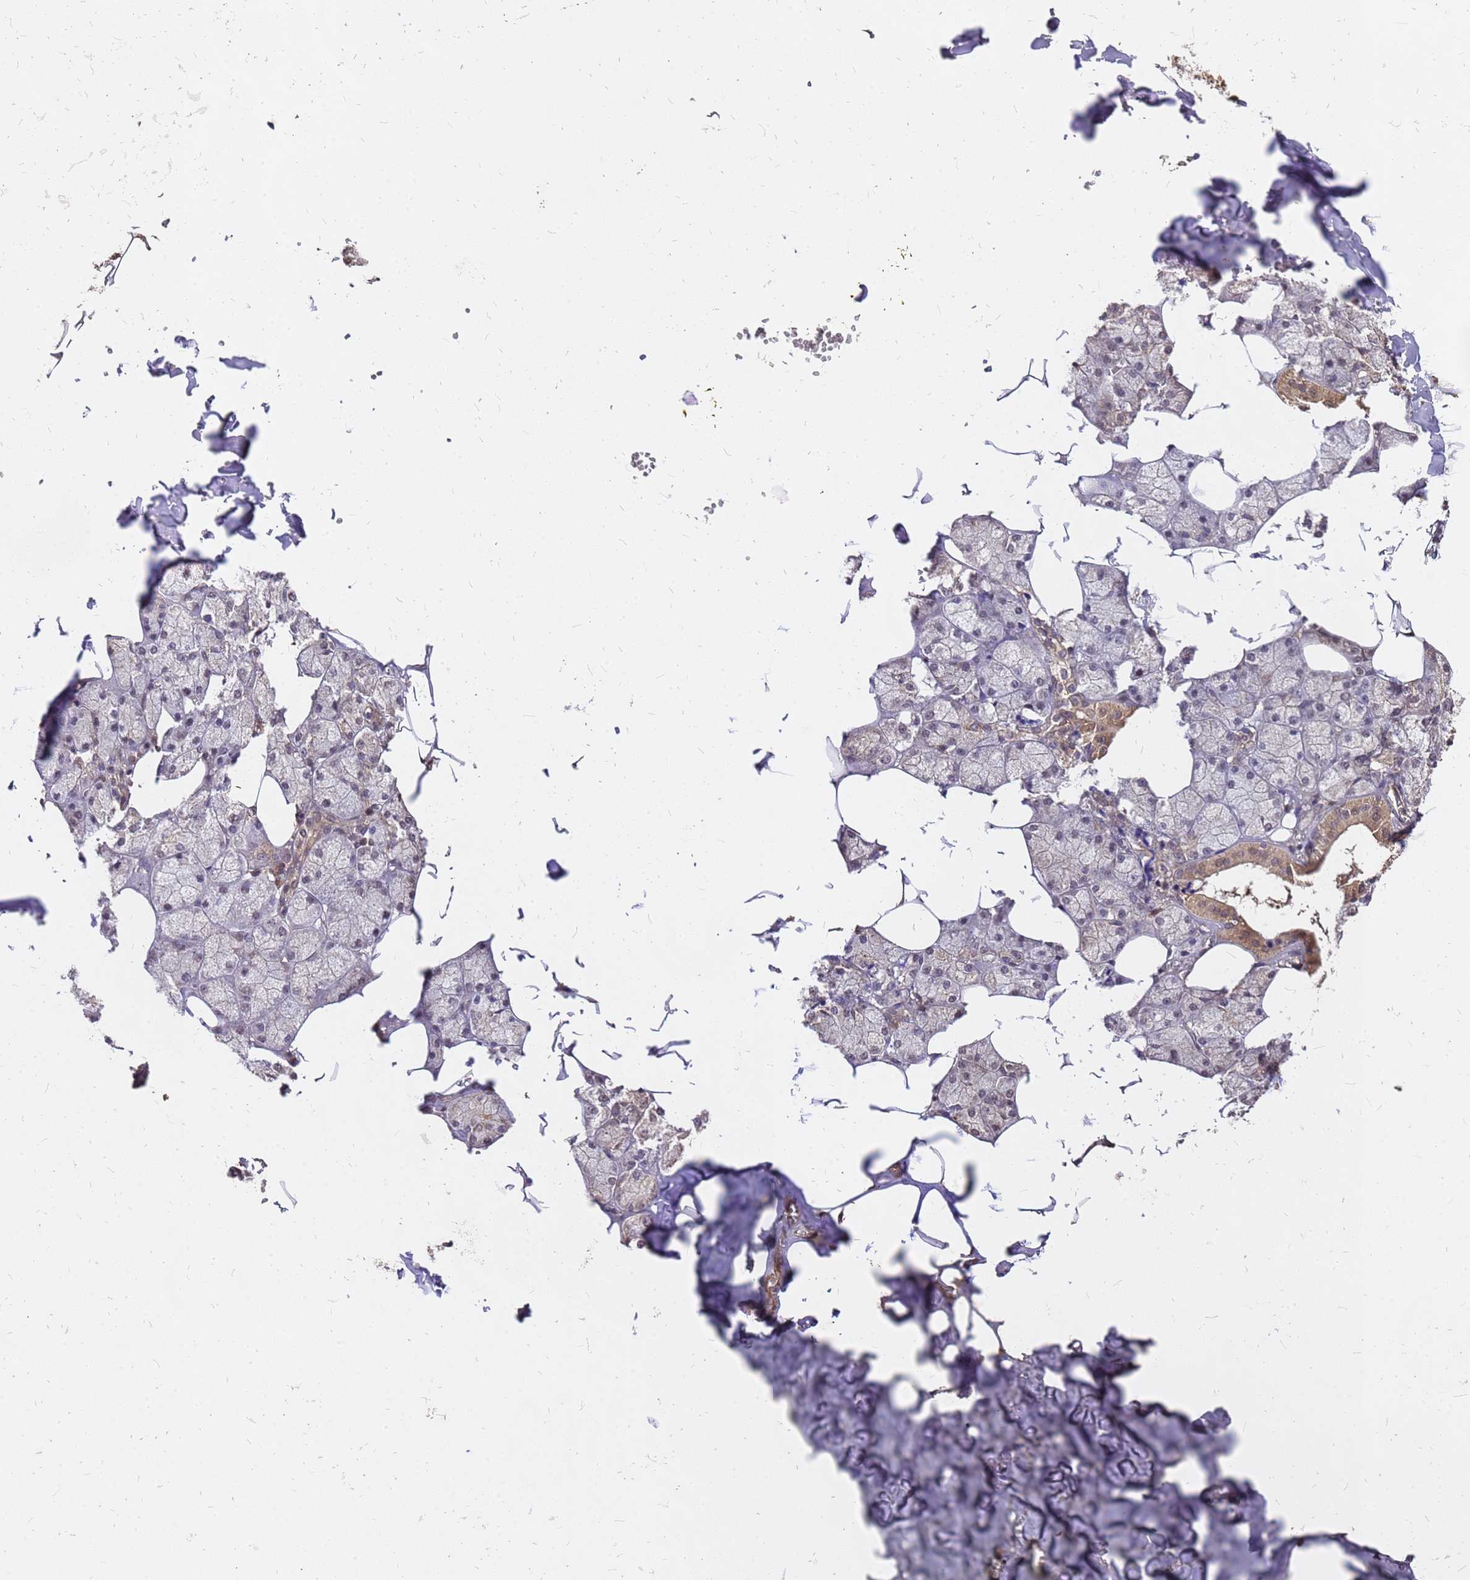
{"staining": {"intensity": "strong", "quantity": "<25%", "location": "cytoplasmic/membranous"}, "tissue": "salivary gland", "cell_type": "Glandular cells", "image_type": "normal", "snomed": [{"axis": "morphology", "description": "Normal tissue, NOS"}, {"axis": "topography", "description": "Salivary gland"}], "caption": "Immunohistochemistry micrograph of benign salivary gland stained for a protein (brown), which displays medium levels of strong cytoplasmic/membranous positivity in about <25% of glandular cells.", "gene": "GPATCH8", "patient": {"sex": "male", "age": 62}}